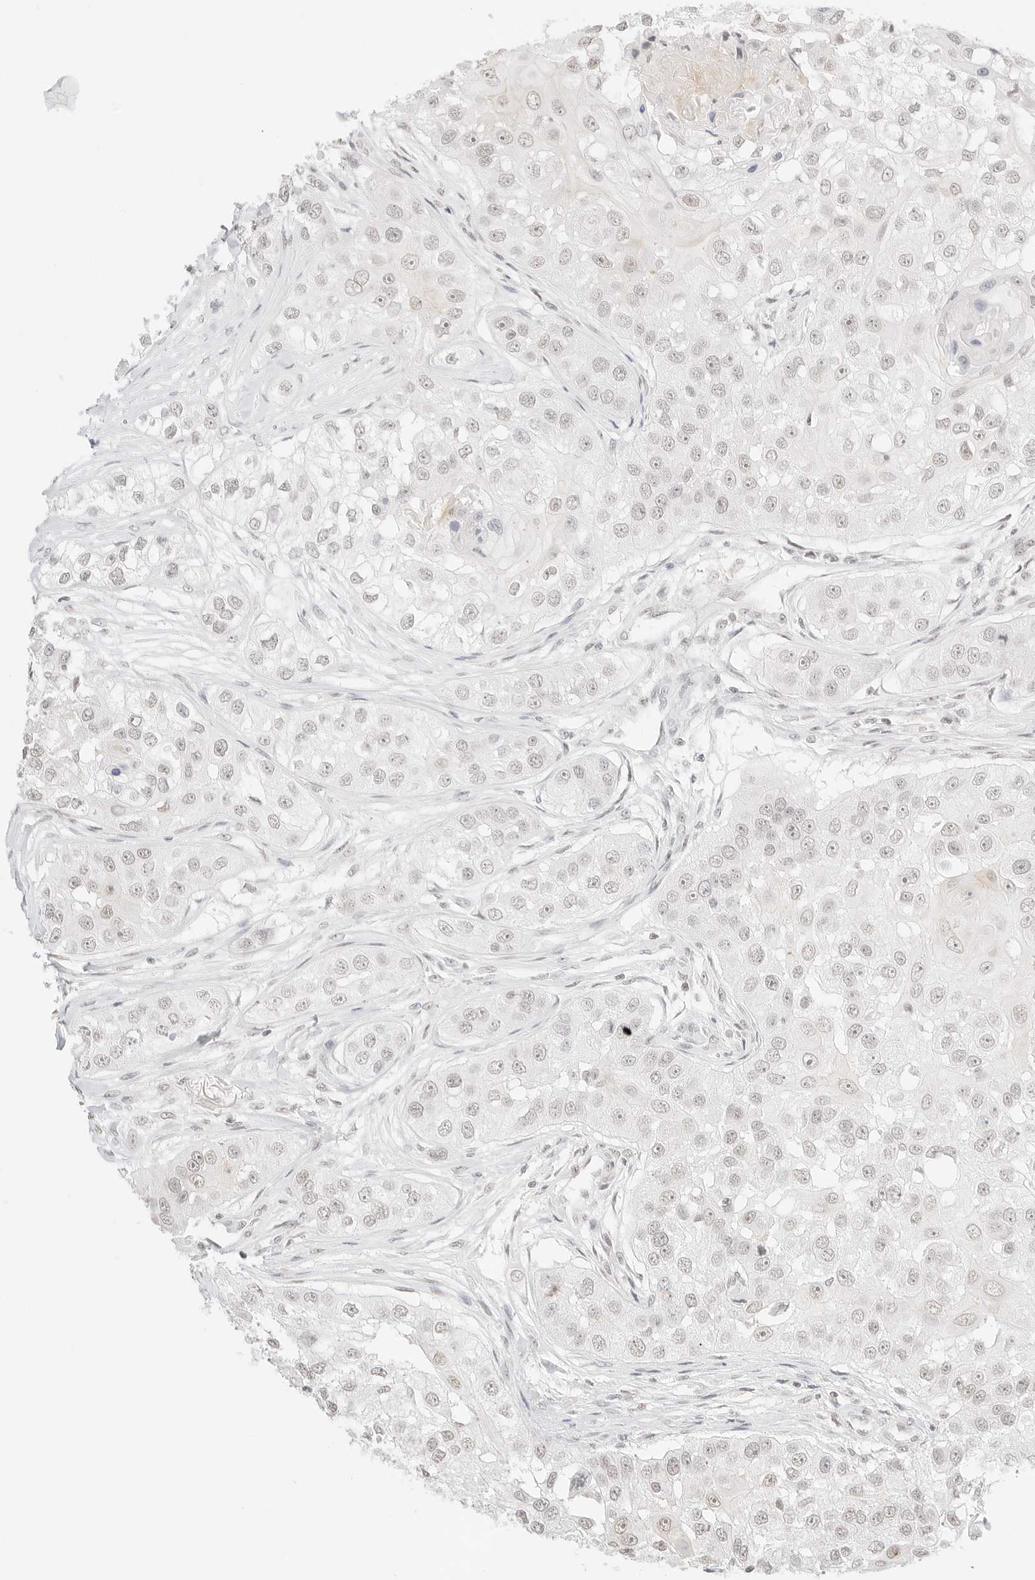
{"staining": {"intensity": "negative", "quantity": "none", "location": "none"}, "tissue": "head and neck cancer", "cell_type": "Tumor cells", "image_type": "cancer", "snomed": [{"axis": "morphology", "description": "Normal tissue, NOS"}, {"axis": "morphology", "description": "Squamous cell carcinoma, NOS"}, {"axis": "topography", "description": "Skeletal muscle"}, {"axis": "topography", "description": "Head-Neck"}], "caption": "Human head and neck squamous cell carcinoma stained for a protein using immunohistochemistry reveals no expression in tumor cells.", "gene": "FBLN5", "patient": {"sex": "male", "age": 51}}